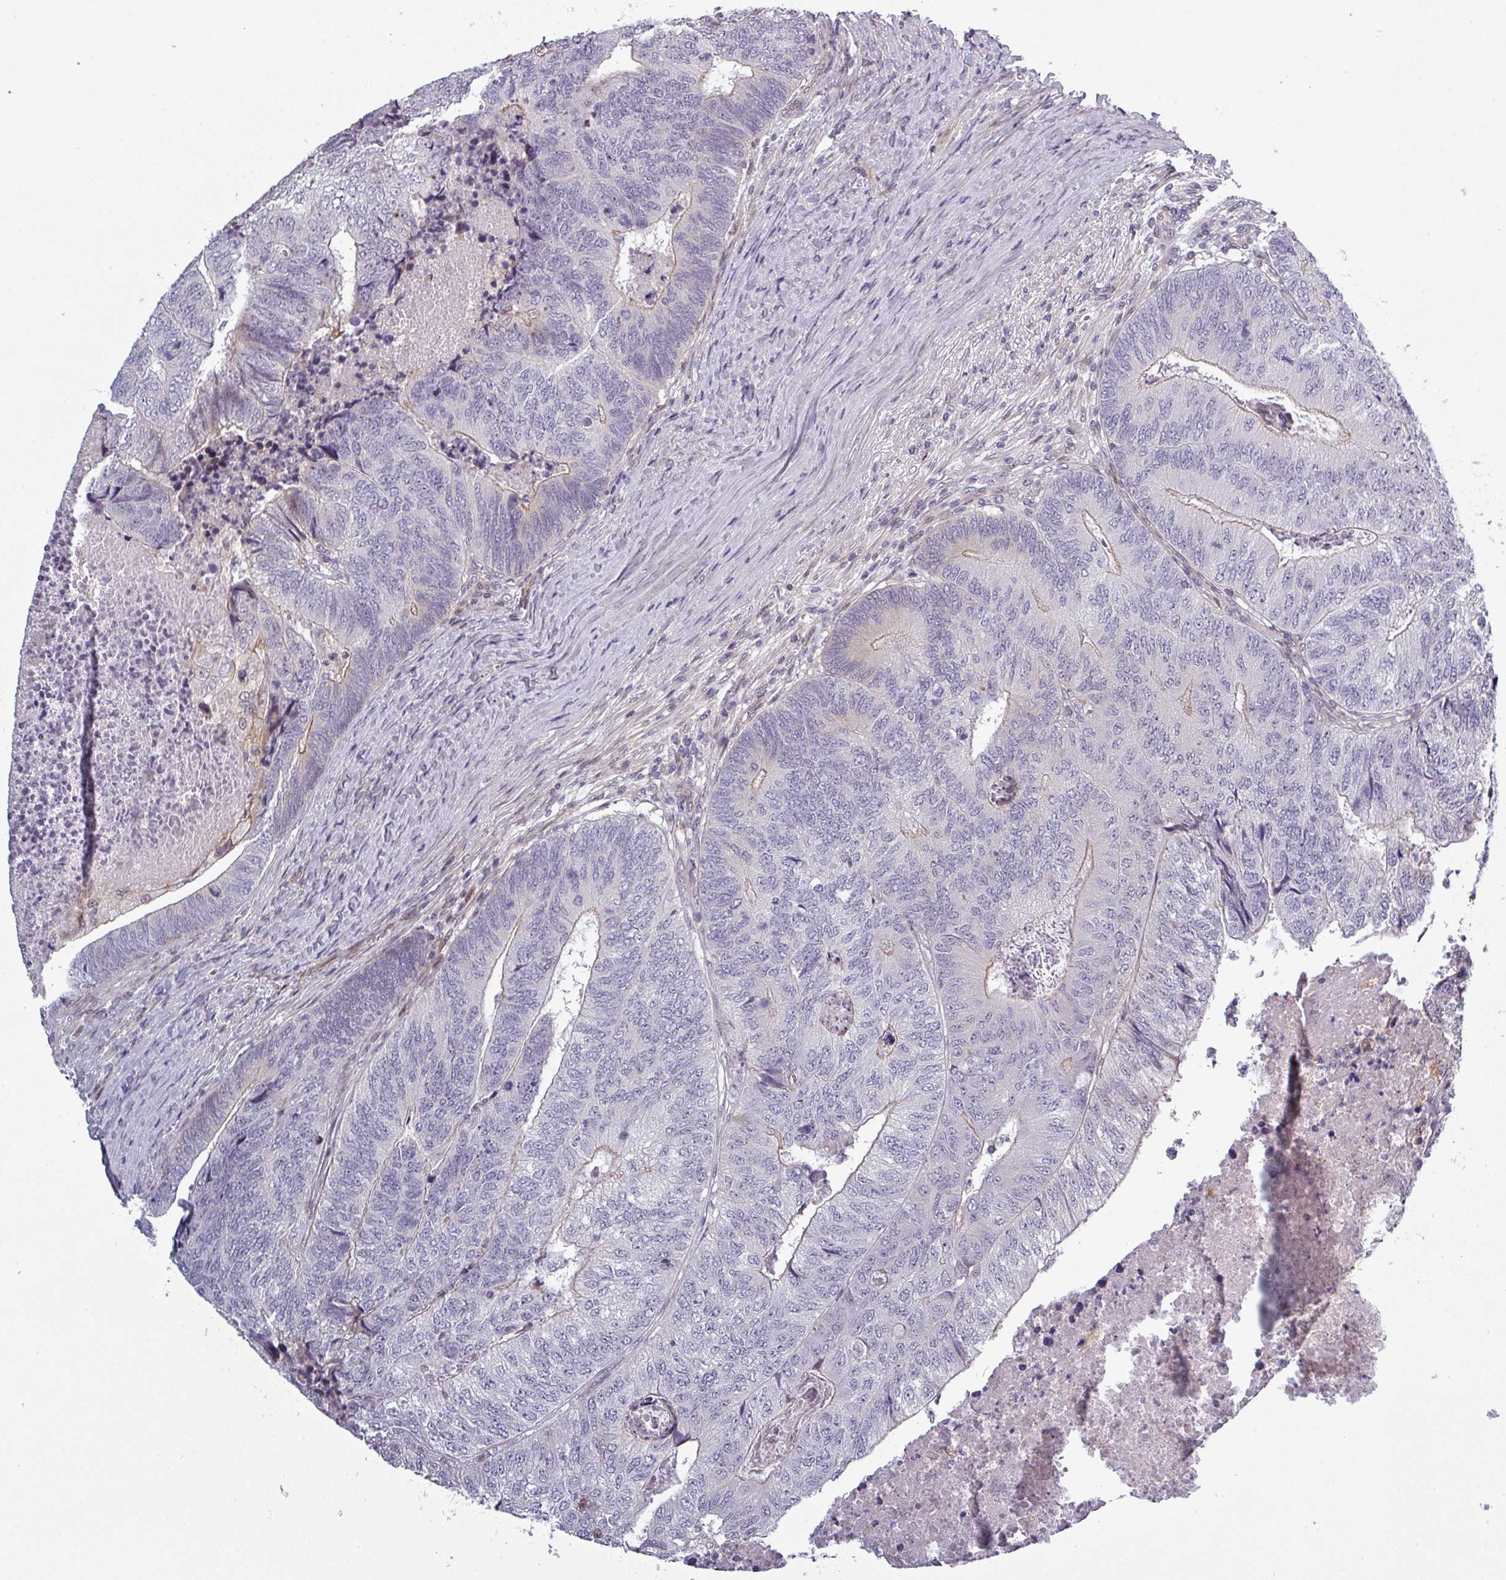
{"staining": {"intensity": "negative", "quantity": "none", "location": "none"}, "tissue": "colorectal cancer", "cell_type": "Tumor cells", "image_type": "cancer", "snomed": [{"axis": "morphology", "description": "Adenocarcinoma, NOS"}, {"axis": "topography", "description": "Colon"}], "caption": "DAB (3,3'-diaminobenzidine) immunohistochemical staining of human colorectal cancer shows no significant positivity in tumor cells.", "gene": "PRAMEF12", "patient": {"sex": "female", "age": 67}}